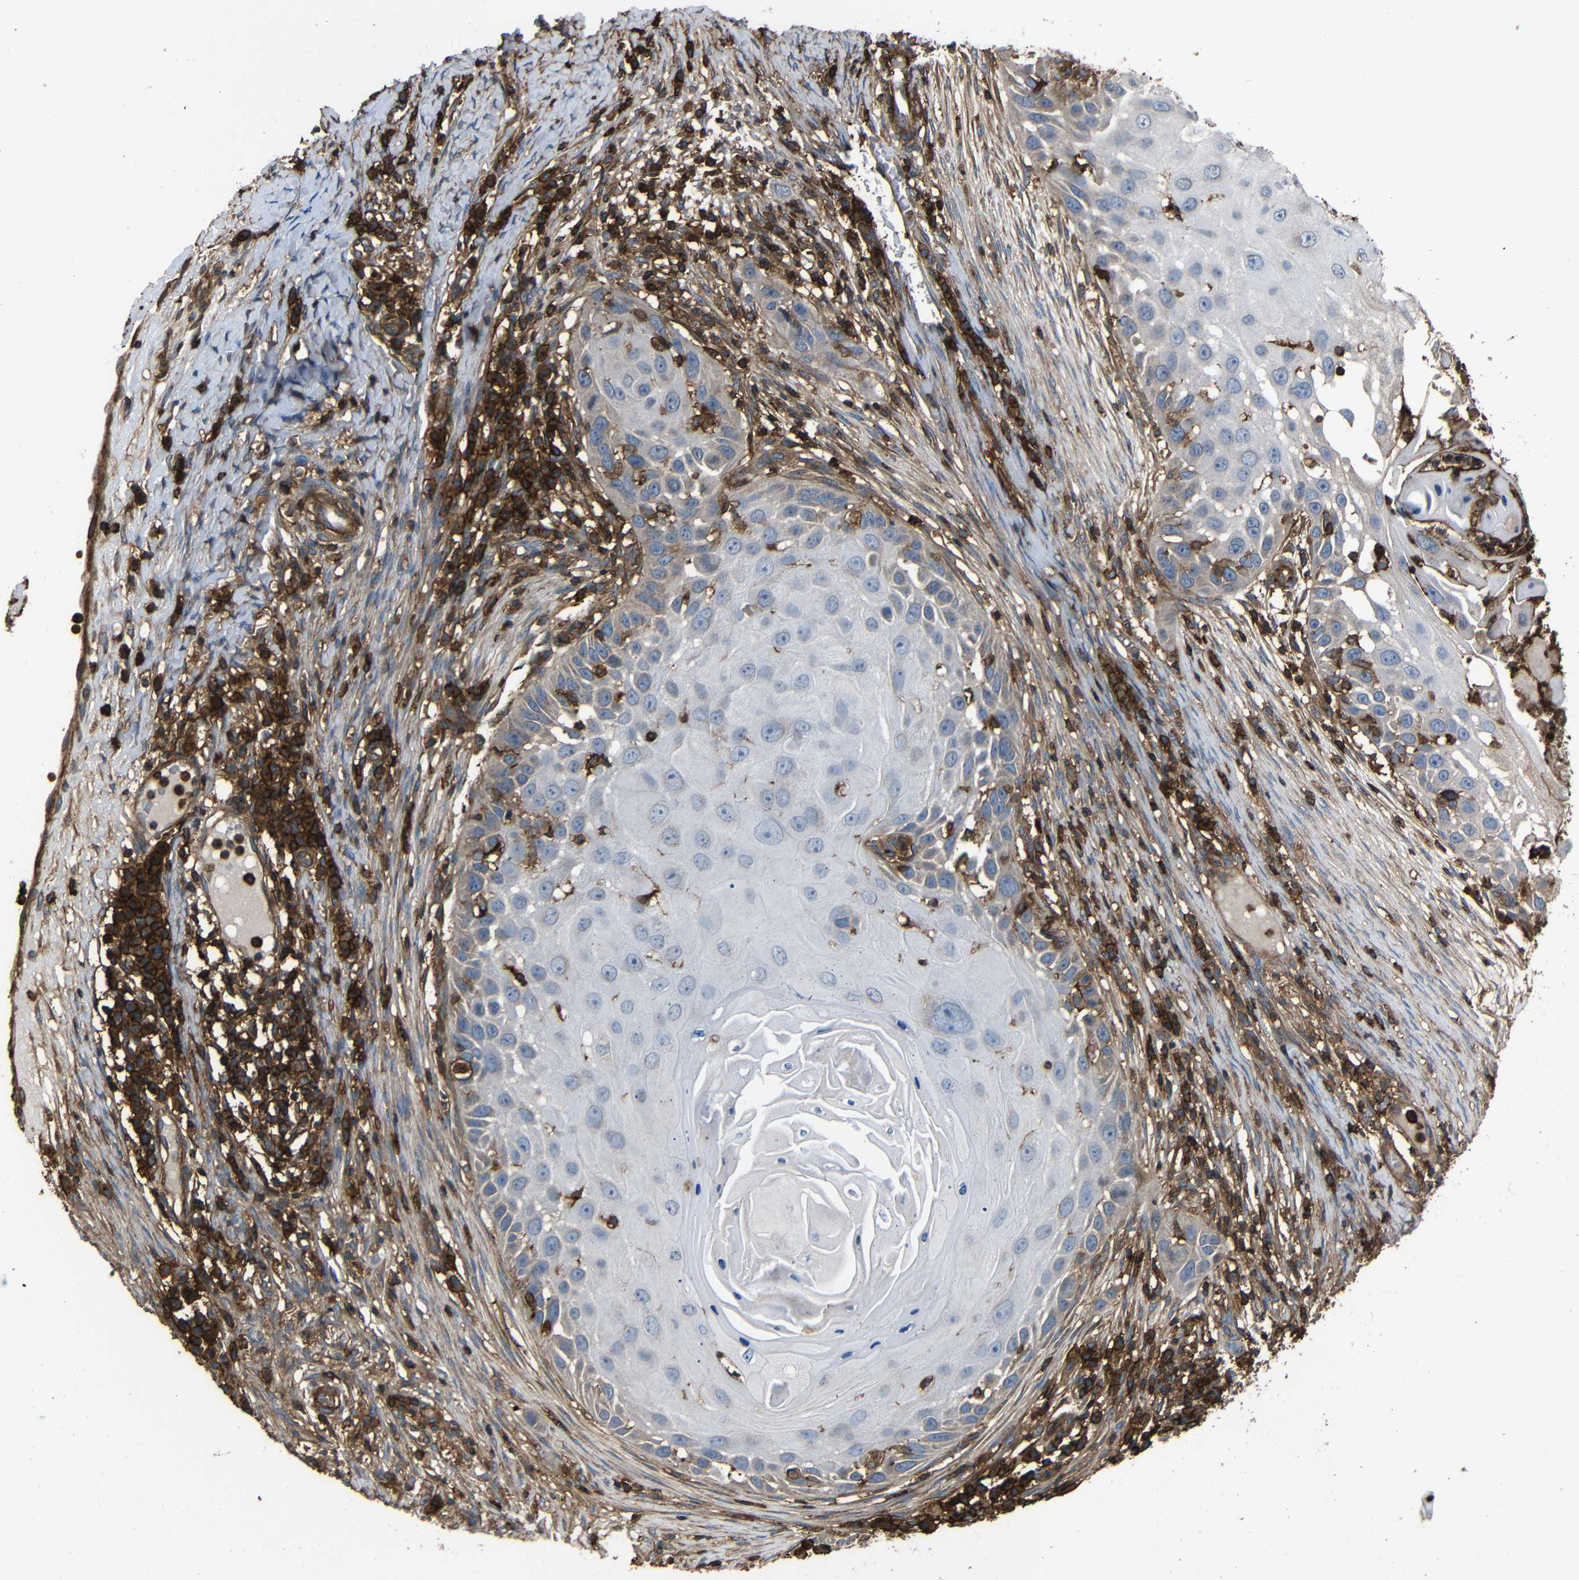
{"staining": {"intensity": "weak", "quantity": "<25%", "location": "cytoplasmic/membranous"}, "tissue": "skin cancer", "cell_type": "Tumor cells", "image_type": "cancer", "snomed": [{"axis": "morphology", "description": "Squamous cell carcinoma, NOS"}, {"axis": "topography", "description": "Skin"}], "caption": "Tumor cells show no significant protein staining in skin squamous cell carcinoma. (Stains: DAB IHC with hematoxylin counter stain, Microscopy: brightfield microscopy at high magnification).", "gene": "ADGRE5", "patient": {"sex": "female", "age": 44}}